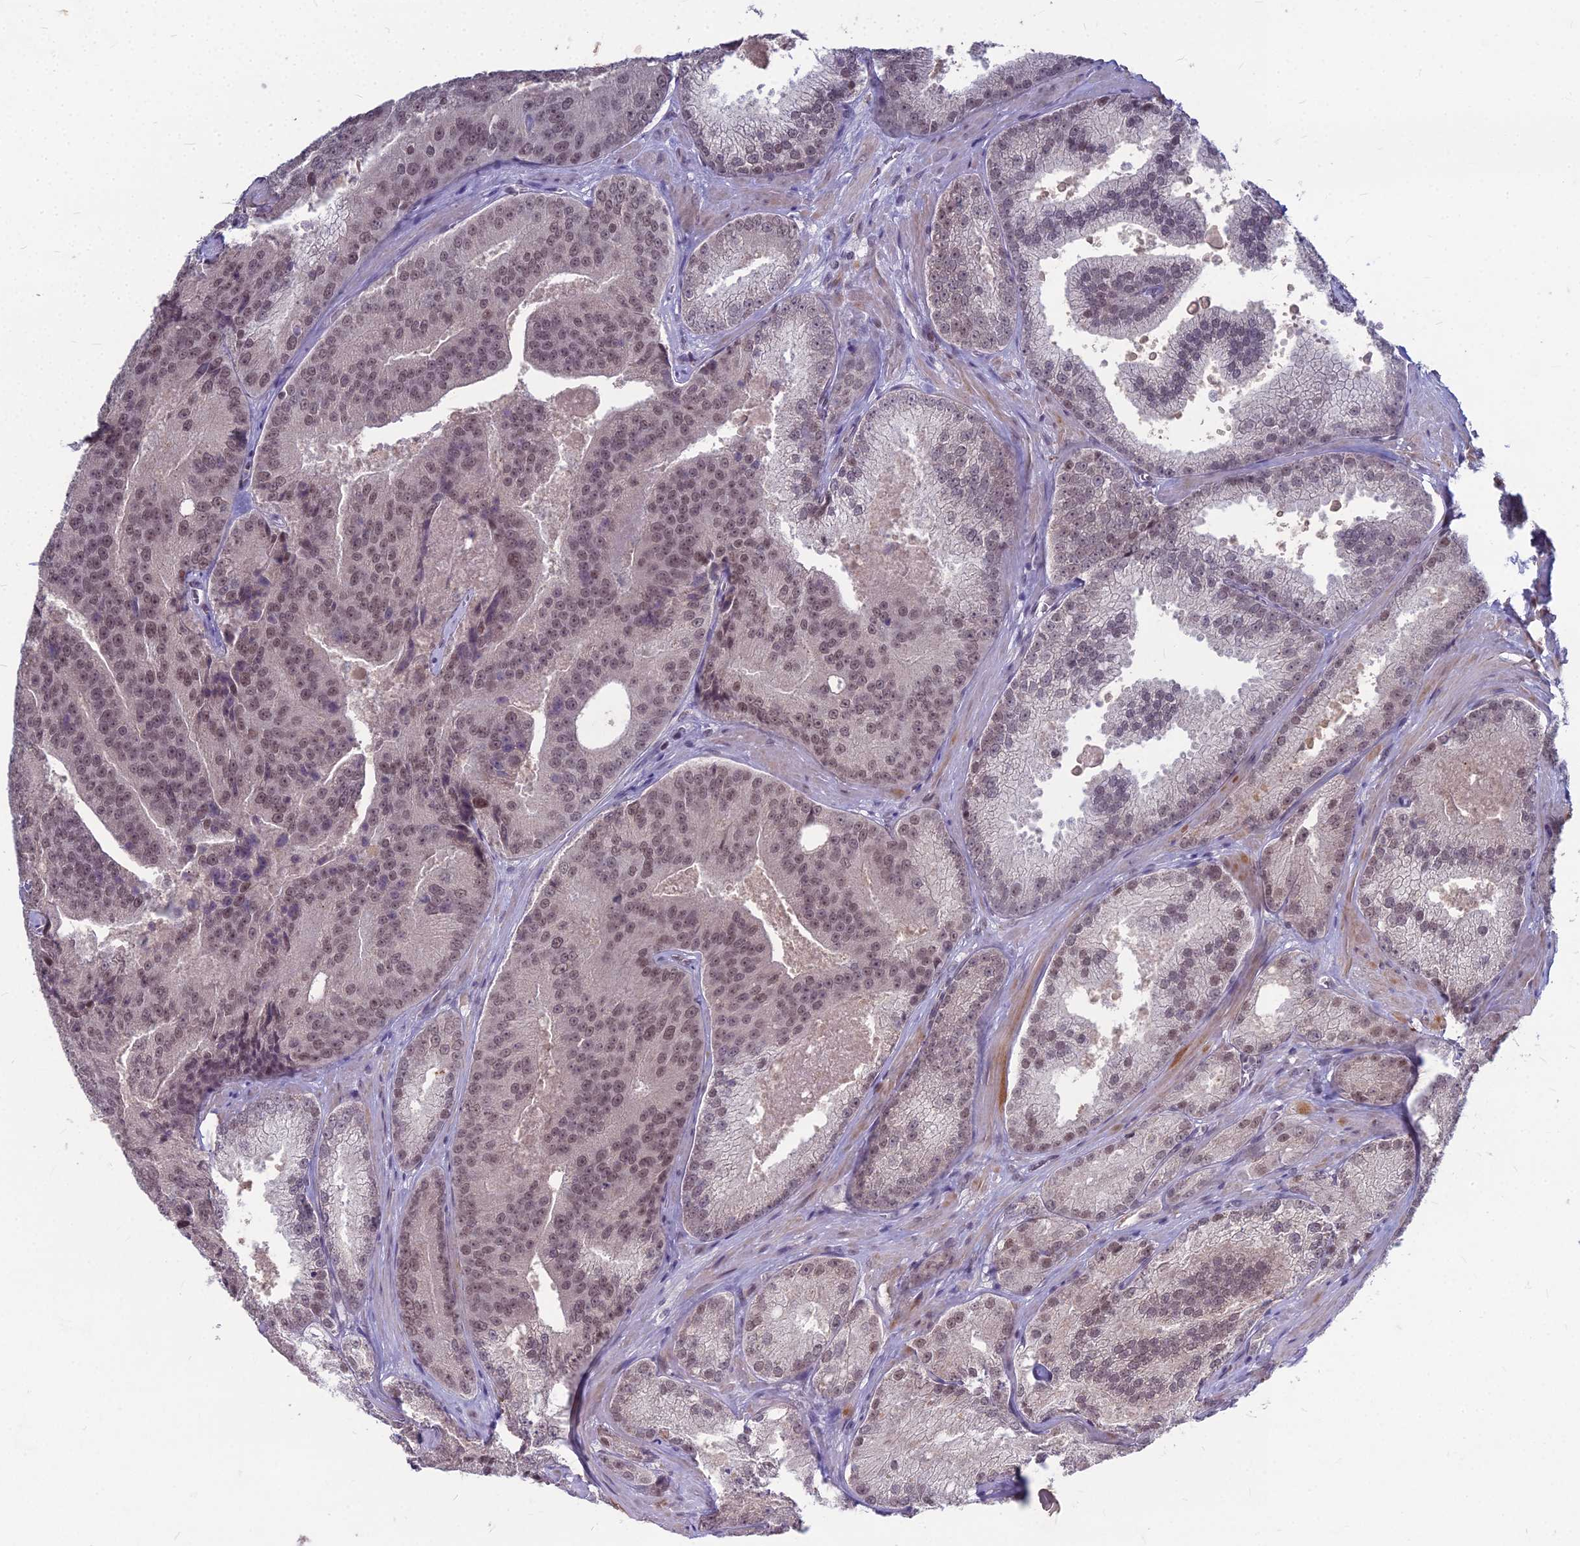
{"staining": {"intensity": "moderate", "quantity": ">75%", "location": "nuclear"}, "tissue": "prostate cancer", "cell_type": "Tumor cells", "image_type": "cancer", "snomed": [{"axis": "morphology", "description": "Adenocarcinoma, High grade"}, {"axis": "topography", "description": "Prostate"}], "caption": "Immunohistochemistry photomicrograph of human prostate high-grade adenocarcinoma stained for a protein (brown), which demonstrates medium levels of moderate nuclear positivity in approximately >75% of tumor cells.", "gene": "KAT7", "patient": {"sex": "male", "age": 61}}